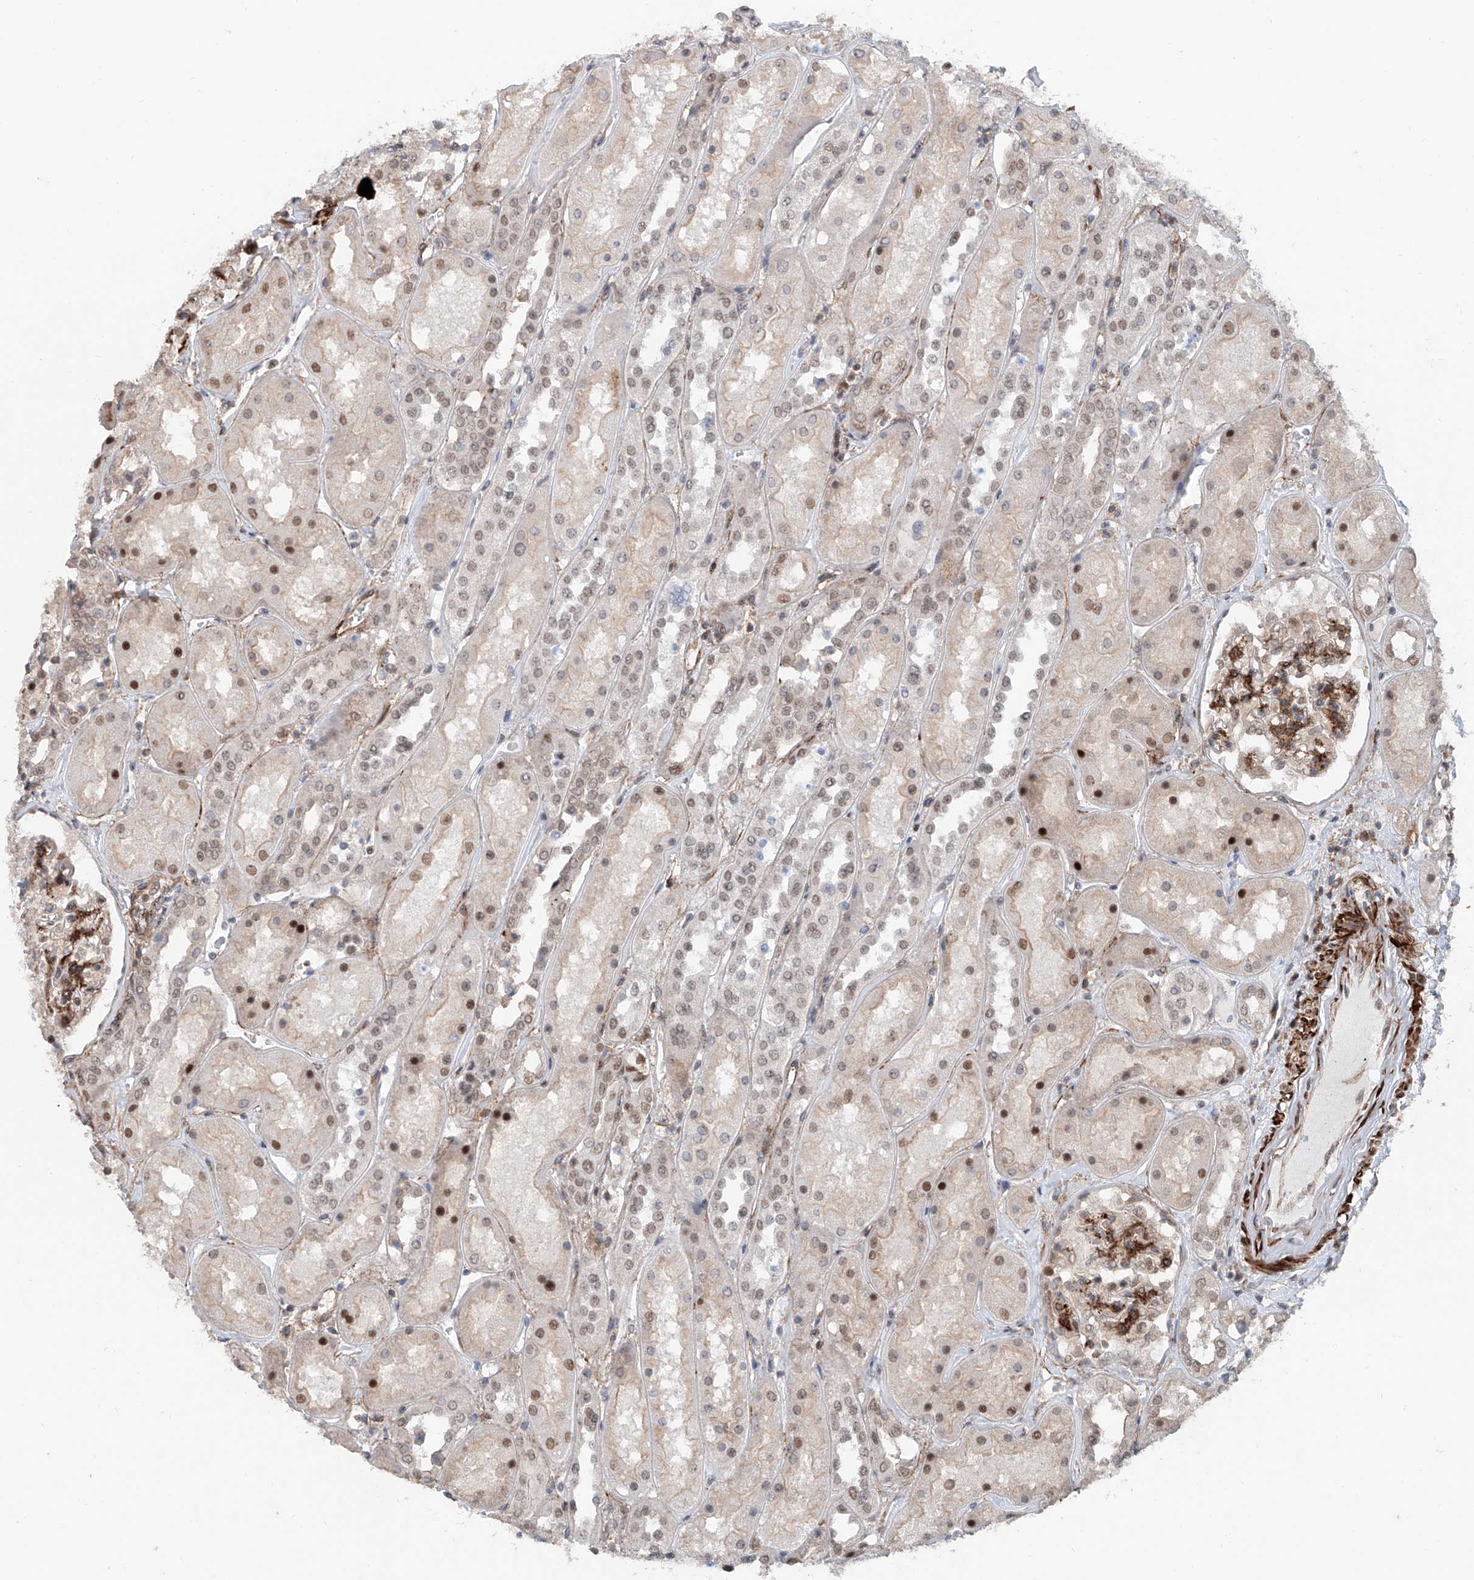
{"staining": {"intensity": "moderate", "quantity": "25%-75%", "location": "cytoplasmic/membranous,nuclear"}, "tissue": "kidney", "cell_type": "Cells in glomeruli", "image_type": "normal", "snomed": [{"axis": "morphology", "description": "Normal tissue, NOS"}, {"axis": "topography", "description": "Kidney"}], "caption": "DAB (3,3'-diaminobenzidine) immunohistochemical staining of normal kidney exhibits moderate cytoplasmic/membranous,nuclear protein expression in about 25%-75% of cells in glomeruli. The staining was performed using DAB (3,3'-diaminobenzidine) to visualize the protein expression in brown, while the nuclei were stained in blue with hematoxylin (Magnification: 20x).", "gene": "SDE2", "patient": {"sex": "male", "age": 70}}